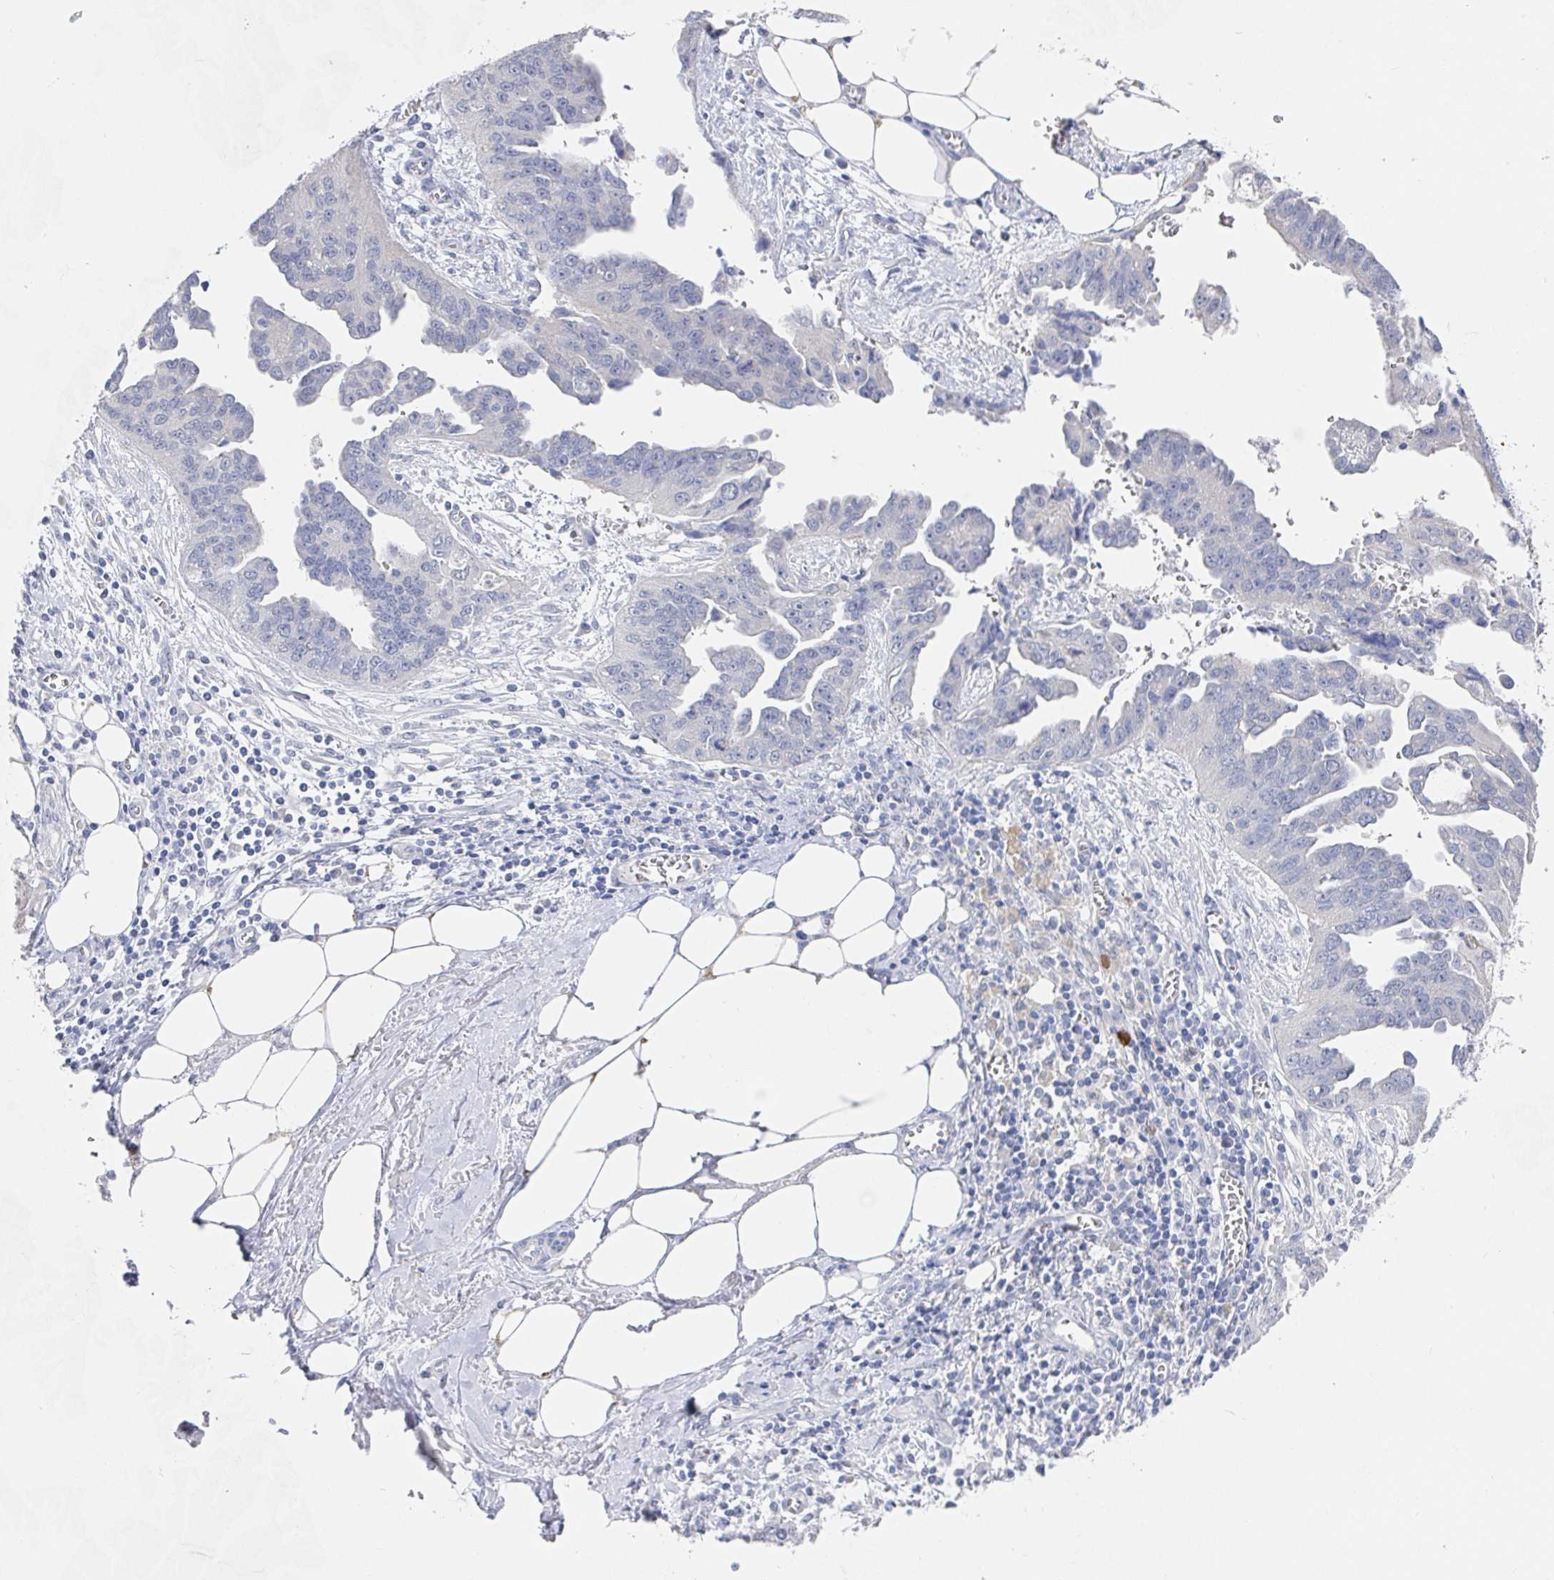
{"staining": {"intensity": "negative", "quantity": "none", "location": "none"}, "tissue": "ovarian cancer", "cell_type": "Tumor cells", "image_type": "cancer", "snomed": [{"axis": "morphology", "description": "Cystadenocarcinoma, serous, NOS"}, {"axis": "topography", "description": "Ovary"}], "caption": "Tumor cells show no significant expression in ovarian serous cystadenocarcinoma.", "gene": "ZNF430", "patient": {"sex": "female", "age": 75}}